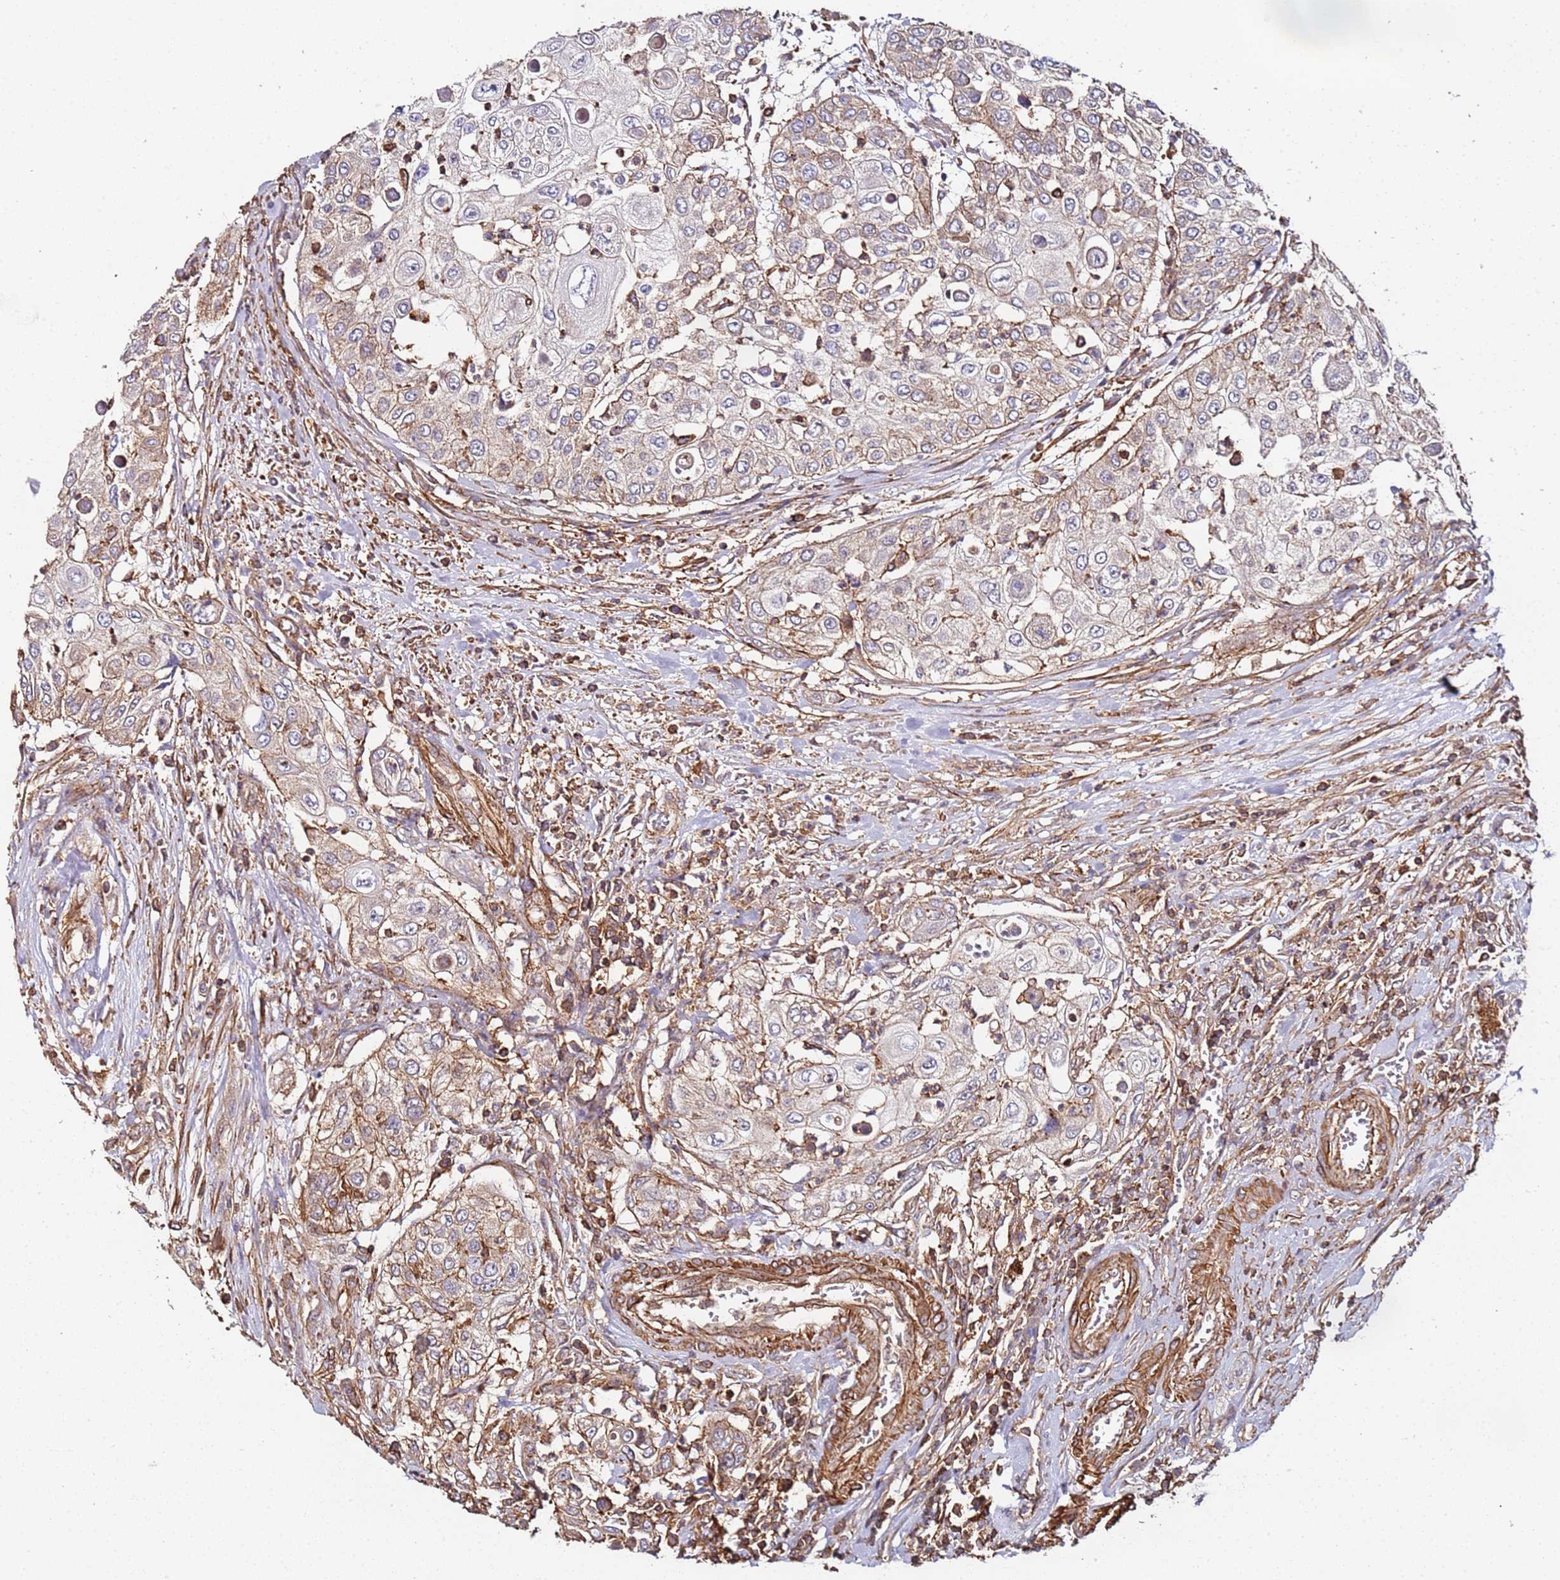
{"staining": {"intensity": "weak", "quantity": "25%-75%", "location": "cytoplasmic/membranous"}, "tissue": "urothelial cancer", "cell_type": "Tumor cells", "image_type": "cancer", "snomed": [{"axis": "morphology", "description": "Urothelial carcinoma, High grade"}, {"axis": "topography", "description": "Urinary bladder"}], "caption": "High-power microscopy captured an IHC micrograph of urothelial cancer, revealing weak cytoplasmic/membranous staining in about 25%-75% of tumor cells.", "gene": "CYP2U1", "patient": {"sex": "female", "age": 79}}